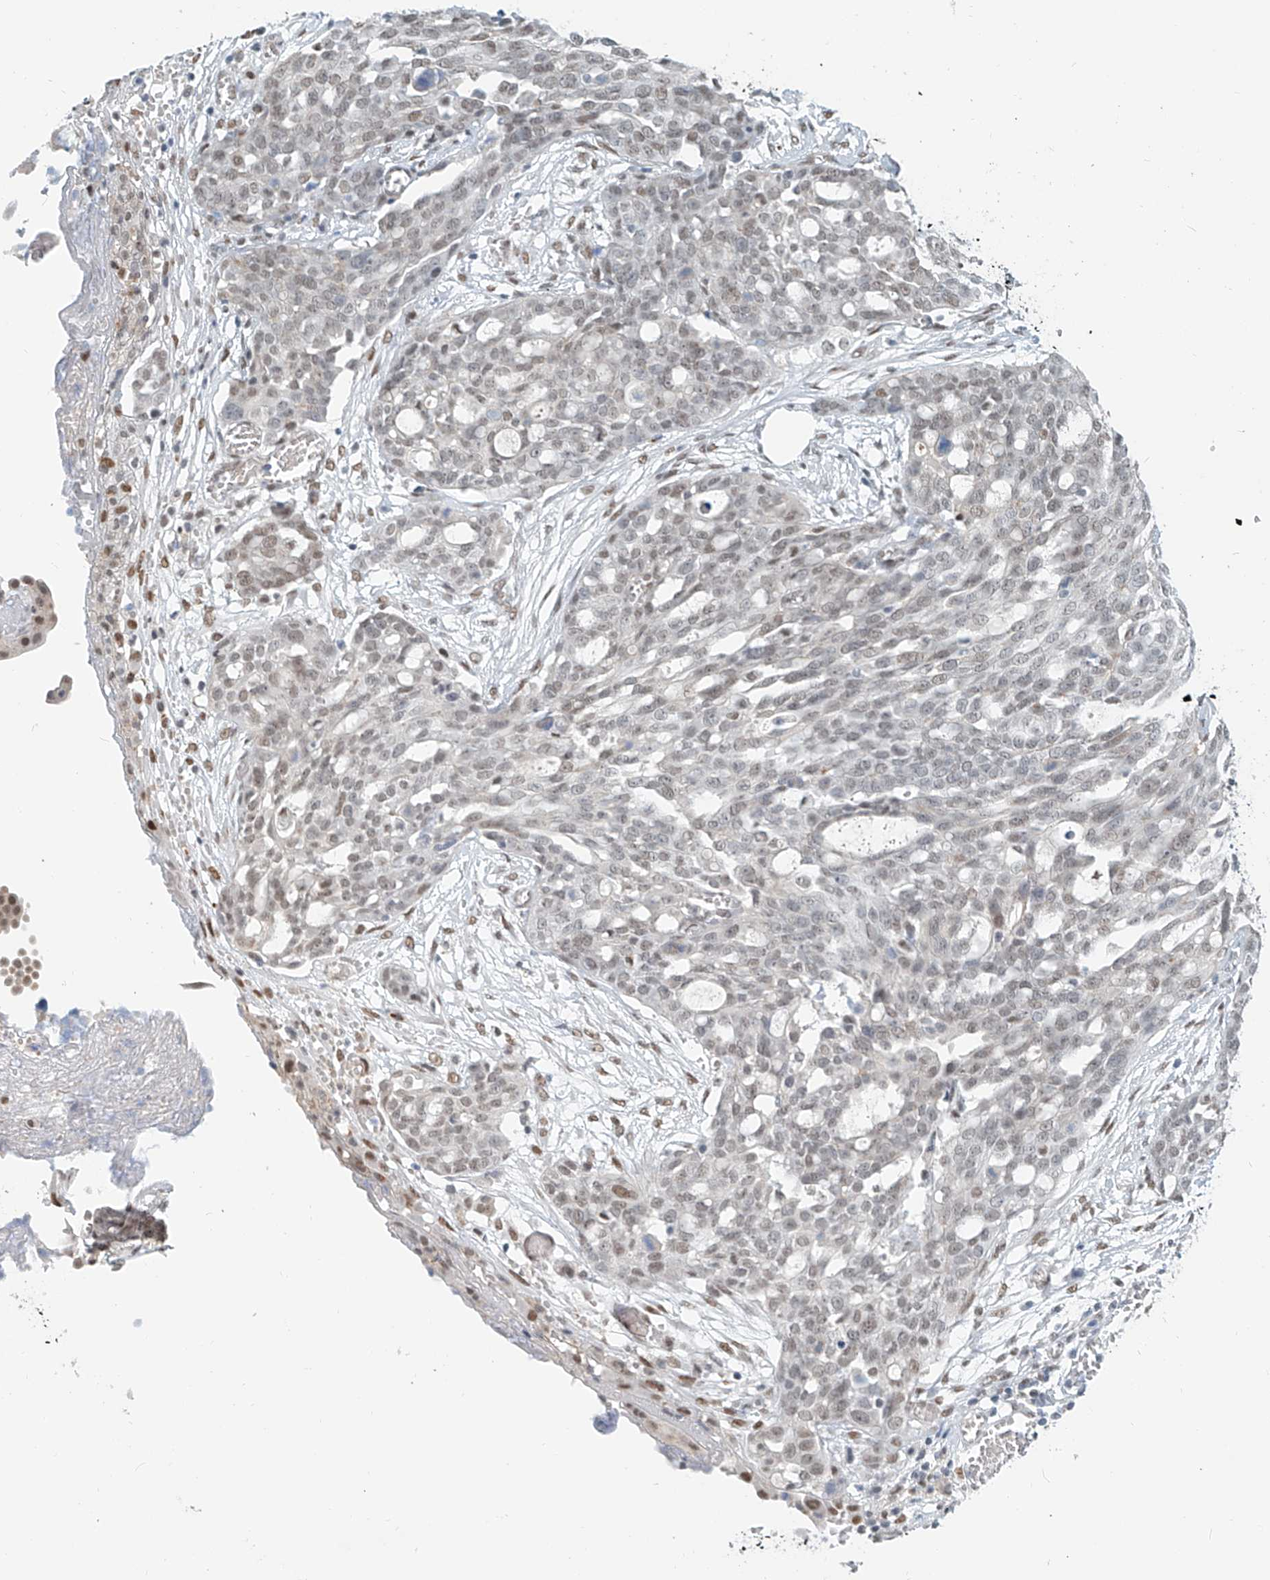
{"staining": {"intensity": "weak", "quantity": "25%-75%", "location": "nuclear"}, "tissue": "ovarian cancer", "cell_type": "Tumor cells", "image_type": "cancer", "snomed": [{"axis": "morphology", "description": "Cystadenocarcinoma, serous, NOS"}, {"axis": "topography", "description": "Soft tissue"}, {"axis": "topography", "description": "Ovary"}], "caption": "Immunohistochemical staining of serous cystadenocarcinoma (ovarian) displays low levels of weak nuclear staining in about 25%-75% of tumor cells.", "gene": "SASH1", "patient": {"sex": "female", "age": 57}}